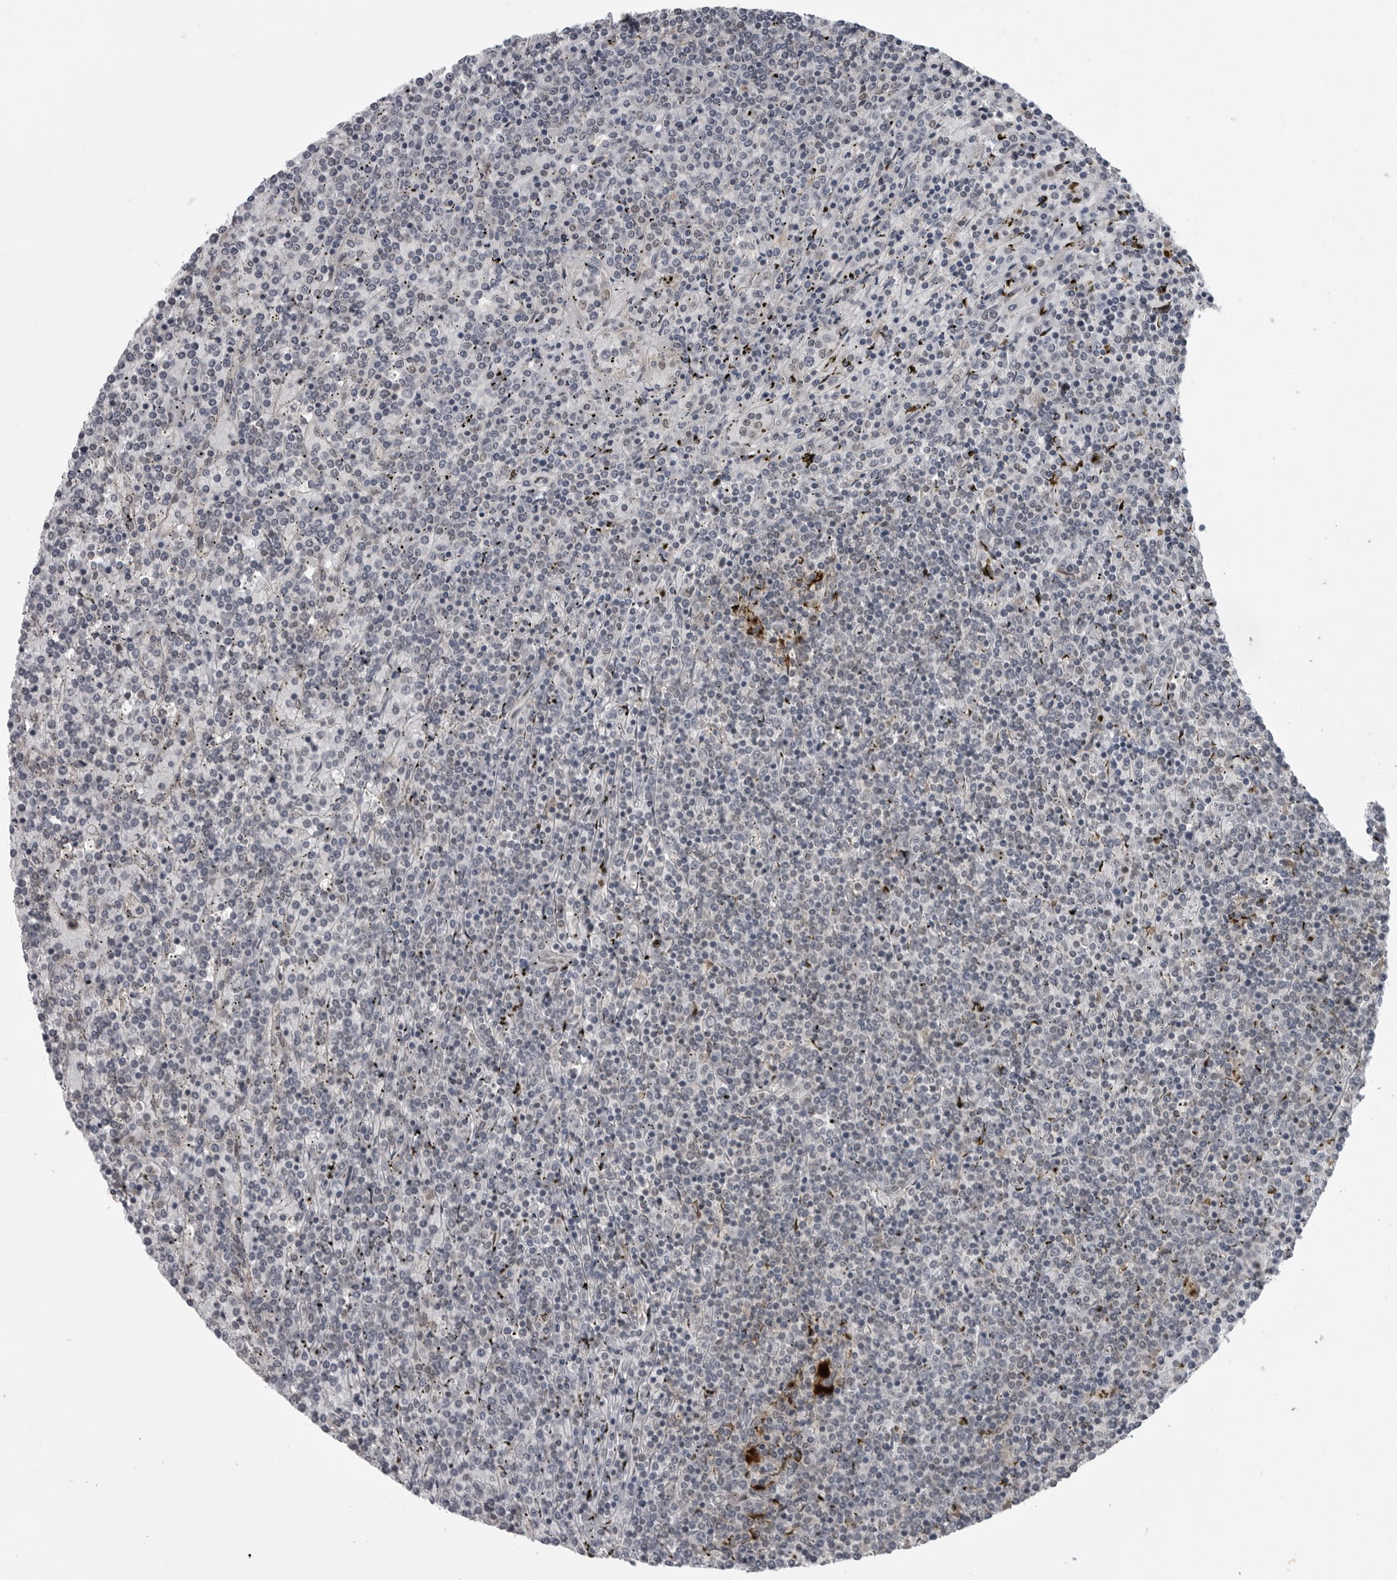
{"staining": {"intensity": "weak", "quantity": "25%-75%", "location": "nuclear"}, "tissue": "lymphoma", "cell_type": "Tumor cells", "image_type": "cancer", "snomed": [{"axis": "morphology", "description": "Malignant lymphoma, non-Hodgkin's type, Low grade"}, {"axis": "topography", "description": "Spleen"}], "caption": "Low-grade malignant lymphoma, non-Hodgkin's type was stained to show a protein in brown. There is low levels of weak nuclear positivity in approximately 25%-75% of tumor cells.", "gene": "C8orf58", "patient": {"sex": "female", "age": 19}}